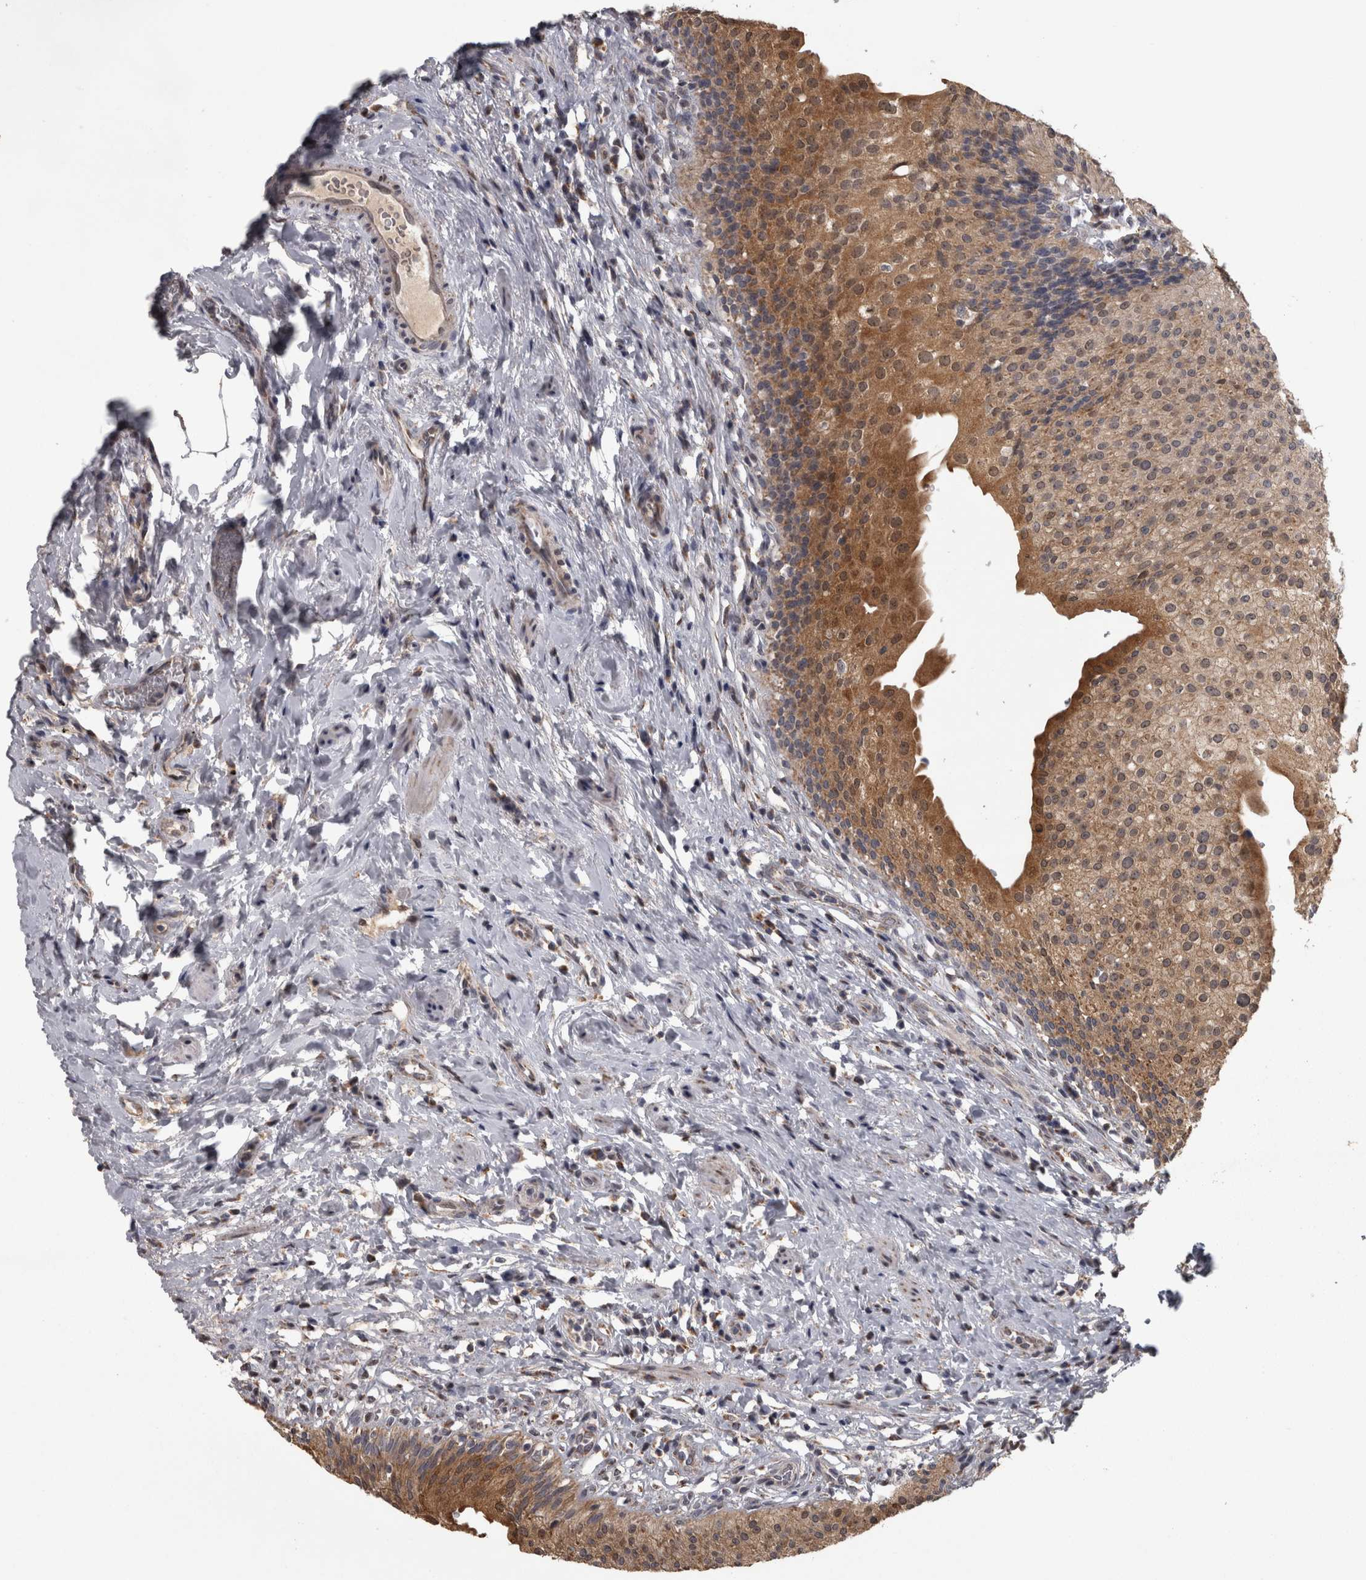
{"staining": {"intensity": "moderate", "quantity": ">75%", "location": "cytoplasmic/membranous"}, "tissue": "urothelial cancer", "cell_type": "Tumor cells", "image_type": "cancer", "snomed": [{"axis": "morphology", "description": "Normal tissue, NOS"}, {"axis": "morphology", "description": "Urothelial carcinoma, Low grade"}, {"axis": "topography", "description": "Smooth muscle"}, {"axis": "topography", "description": "Urinary bladder"}], "caption": "The image displays immunohistochemical staining of urothelial cancer. There is moderate cytoplasmic/membranous staining is appreciated in approximately >75% of tumor cells. The protein of interest is stained brown, and the nuclei are stained in blue (DAB IHC with brightfield microscopy, high magnification).", "gene": "DBT", "patient": {"sex": "male", "age": 60}}